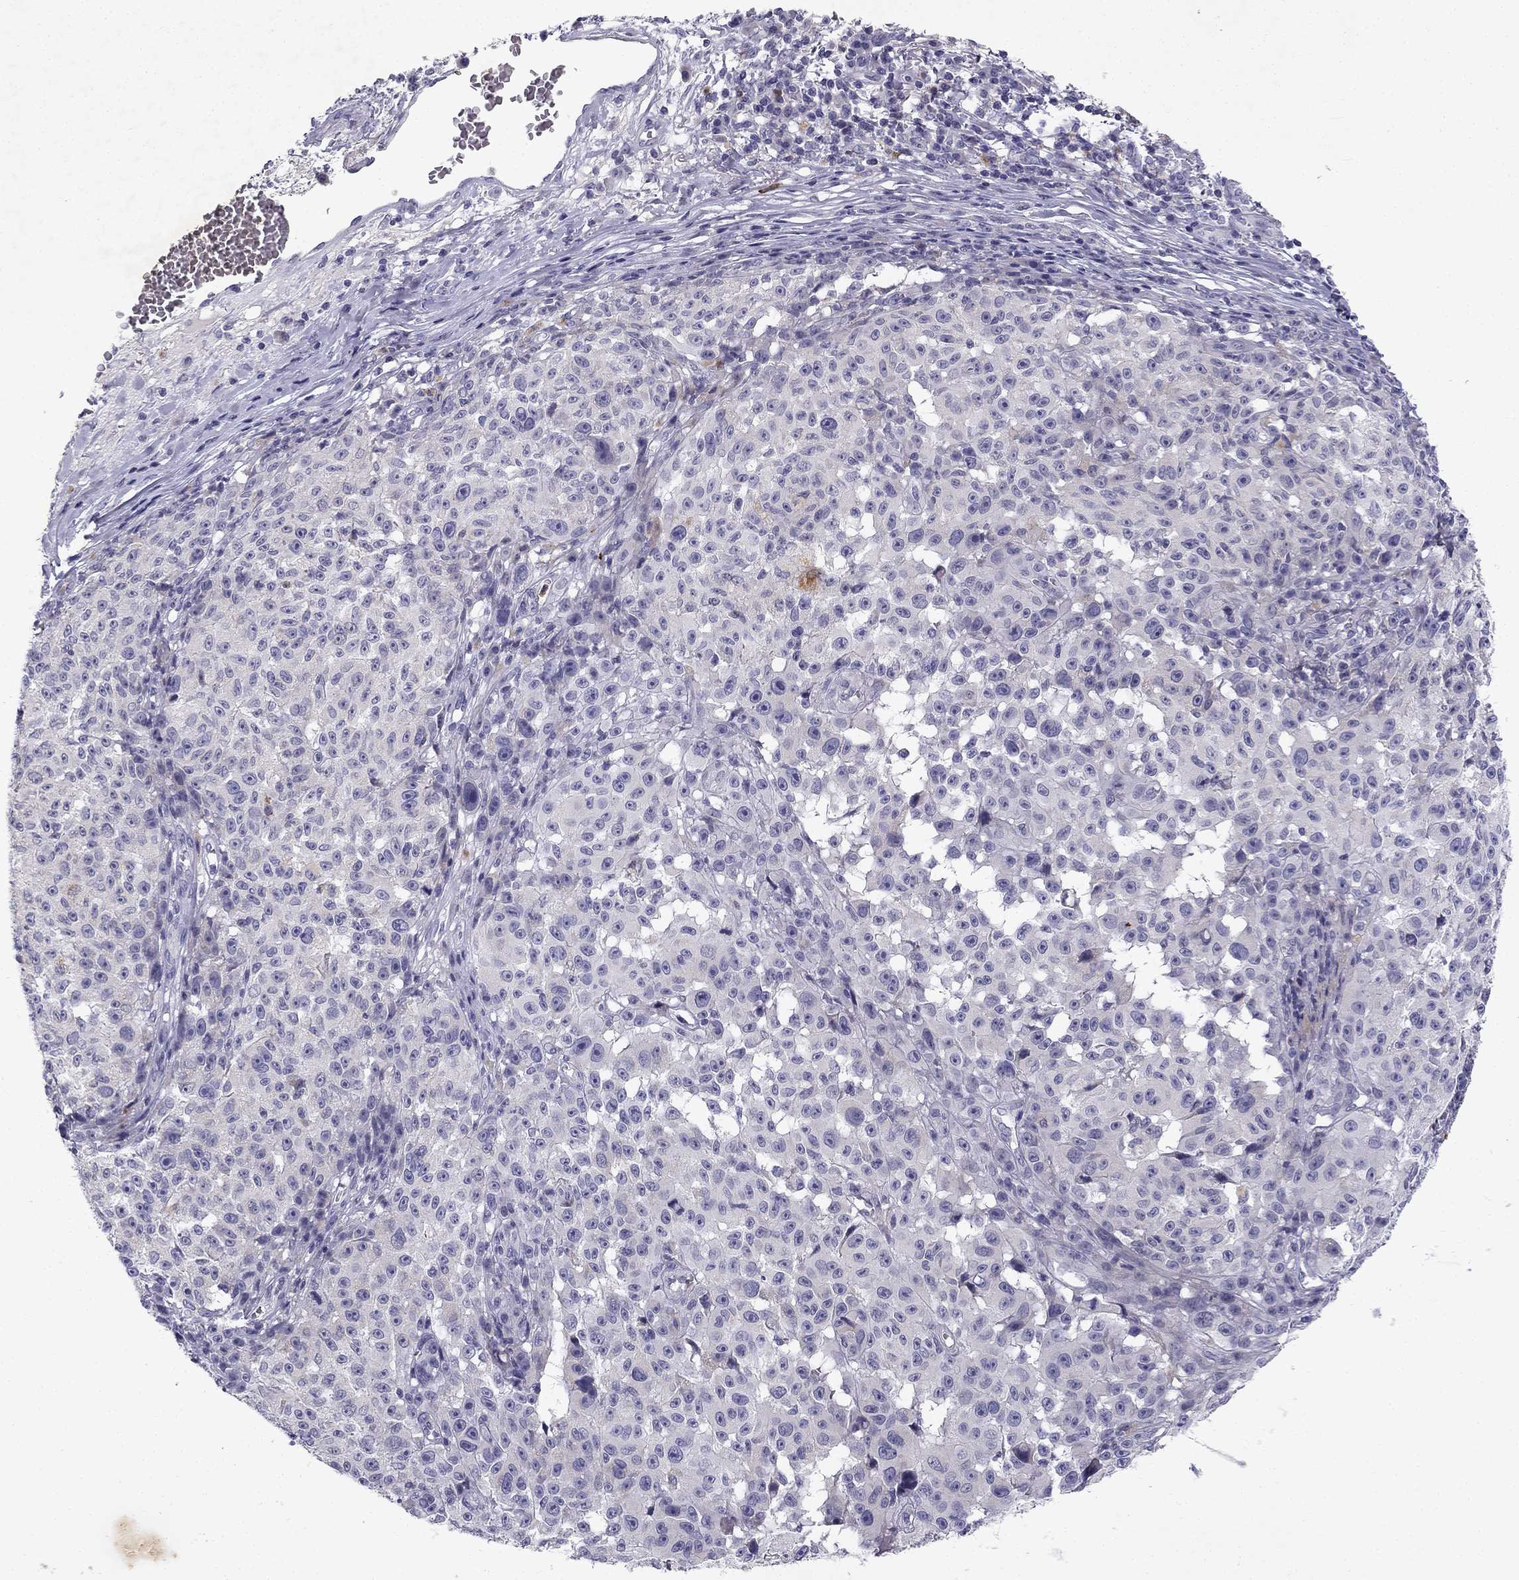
{"staining": {"intensity": "negative", "quantity": "none", "location": "none"}, "tissue": "melanoma", "cell_type": "Tumor cells", "image_type": "cancer", "snomed": [{"axis": "morphology", "description": "Malignant melanoma, NOS"}, {"axis": "topography", "description": "Skin"}], "caption": "Micrograph shows no significant protein expression in tumor cells of malignant melanoma.", "gene": "SLC6A4", "patient": {"sex": "female", "age": 82}}